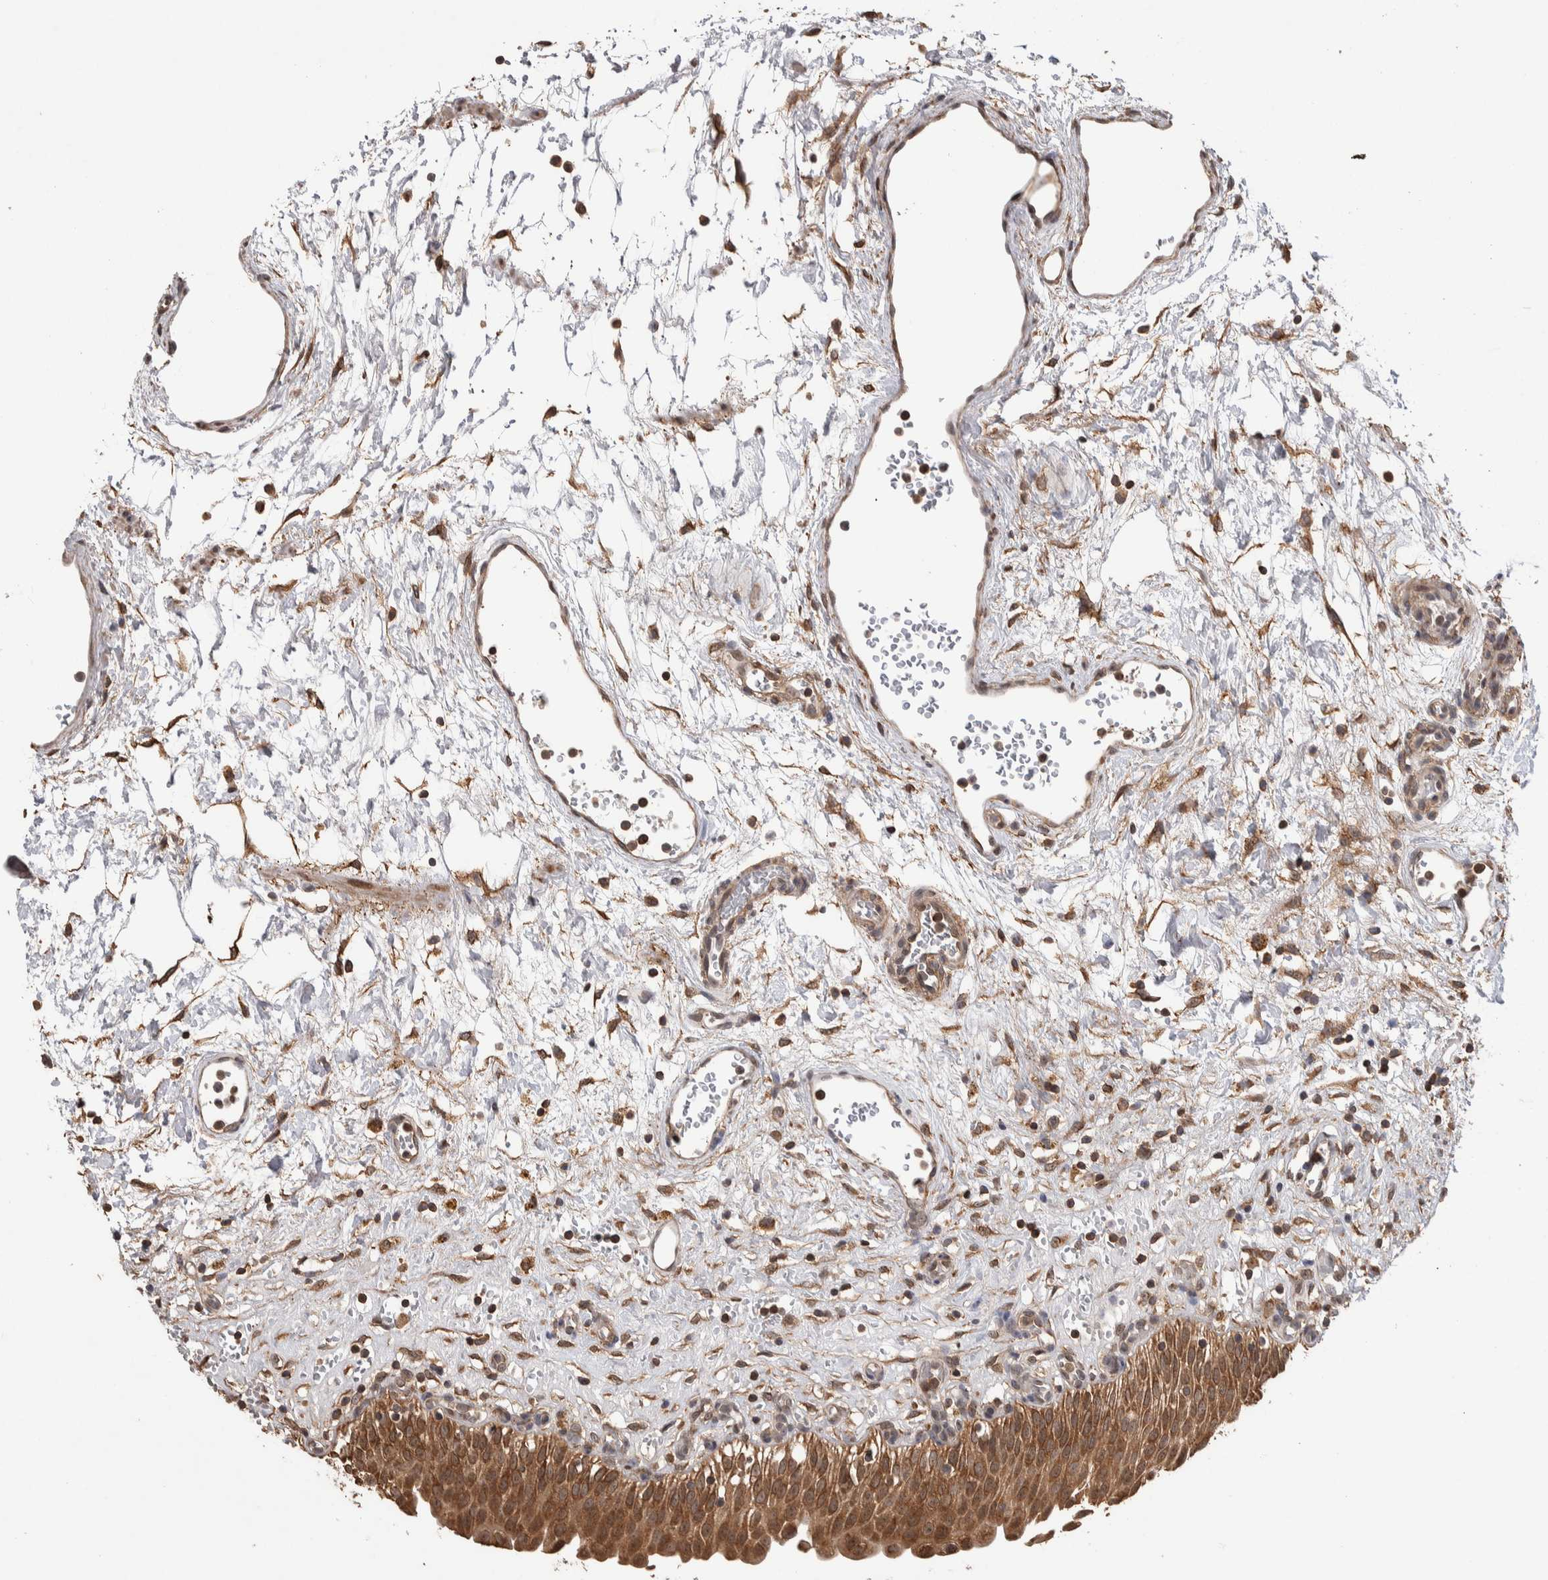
{"staining": {"intensity": "moderate", "quantity": ">75%", "location": "cytoplasmic/membranous"}, "tissue": "urinary bladder", "cell_type": "Urothelial cells", "image_type": "normal", "snomed": [{"axis": "morphology", "description": "Urothelial carcinoma, High grade"}, {"axis": "topography", "description": "Urinary bladder"}], "caption": "Protein analysis of unremarkable urinary bladder demonstrates moderate cytoplasmic/membranous expression in approximately >75% of urothelial cells.", "gene": "DVL2", "patient": {"sex": "male", "age": 46}}